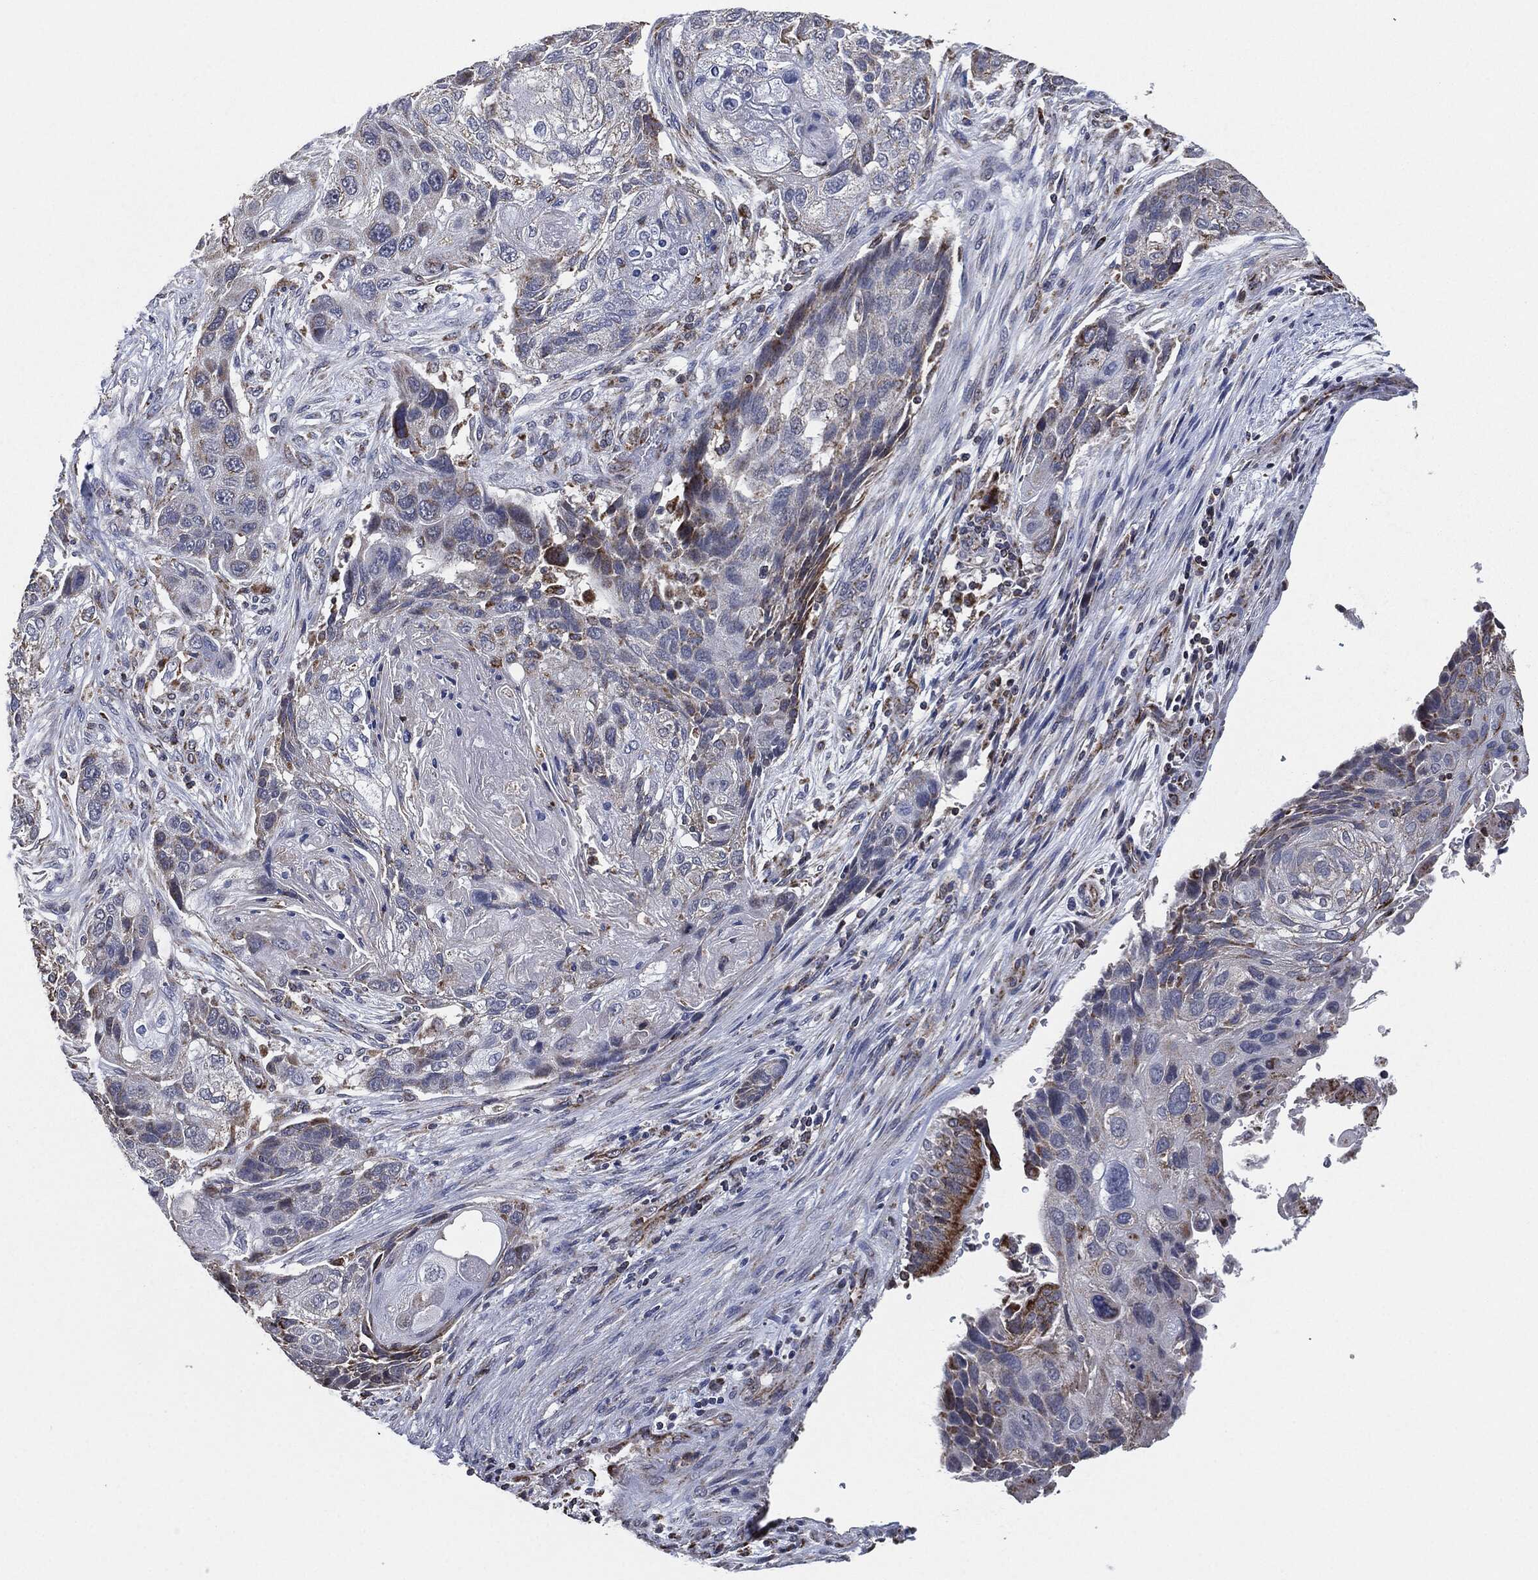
{"staining": {"intensity": "weak", "quantity": "<25%", "location": "cytoplasmic/membranous"}, "tissue": "lung cancer", "cell_type": "Tumor cells", "image_type": "cancer", "snomed": [{"axis": "morphology", "description": "Normal tissue, NOS"}, {"axis": "morphology", "description": "Squamous cell carcinoma, NOS"}, {"axis": "topography", "description": "Bronchus"}, {"axis": "topography", "description": "Lung"}], "caption": "Tumor cells show no significant expression in lung cancer.", "gene": "NDUFV2", "patient": {"sex": "male", "age": 69}}